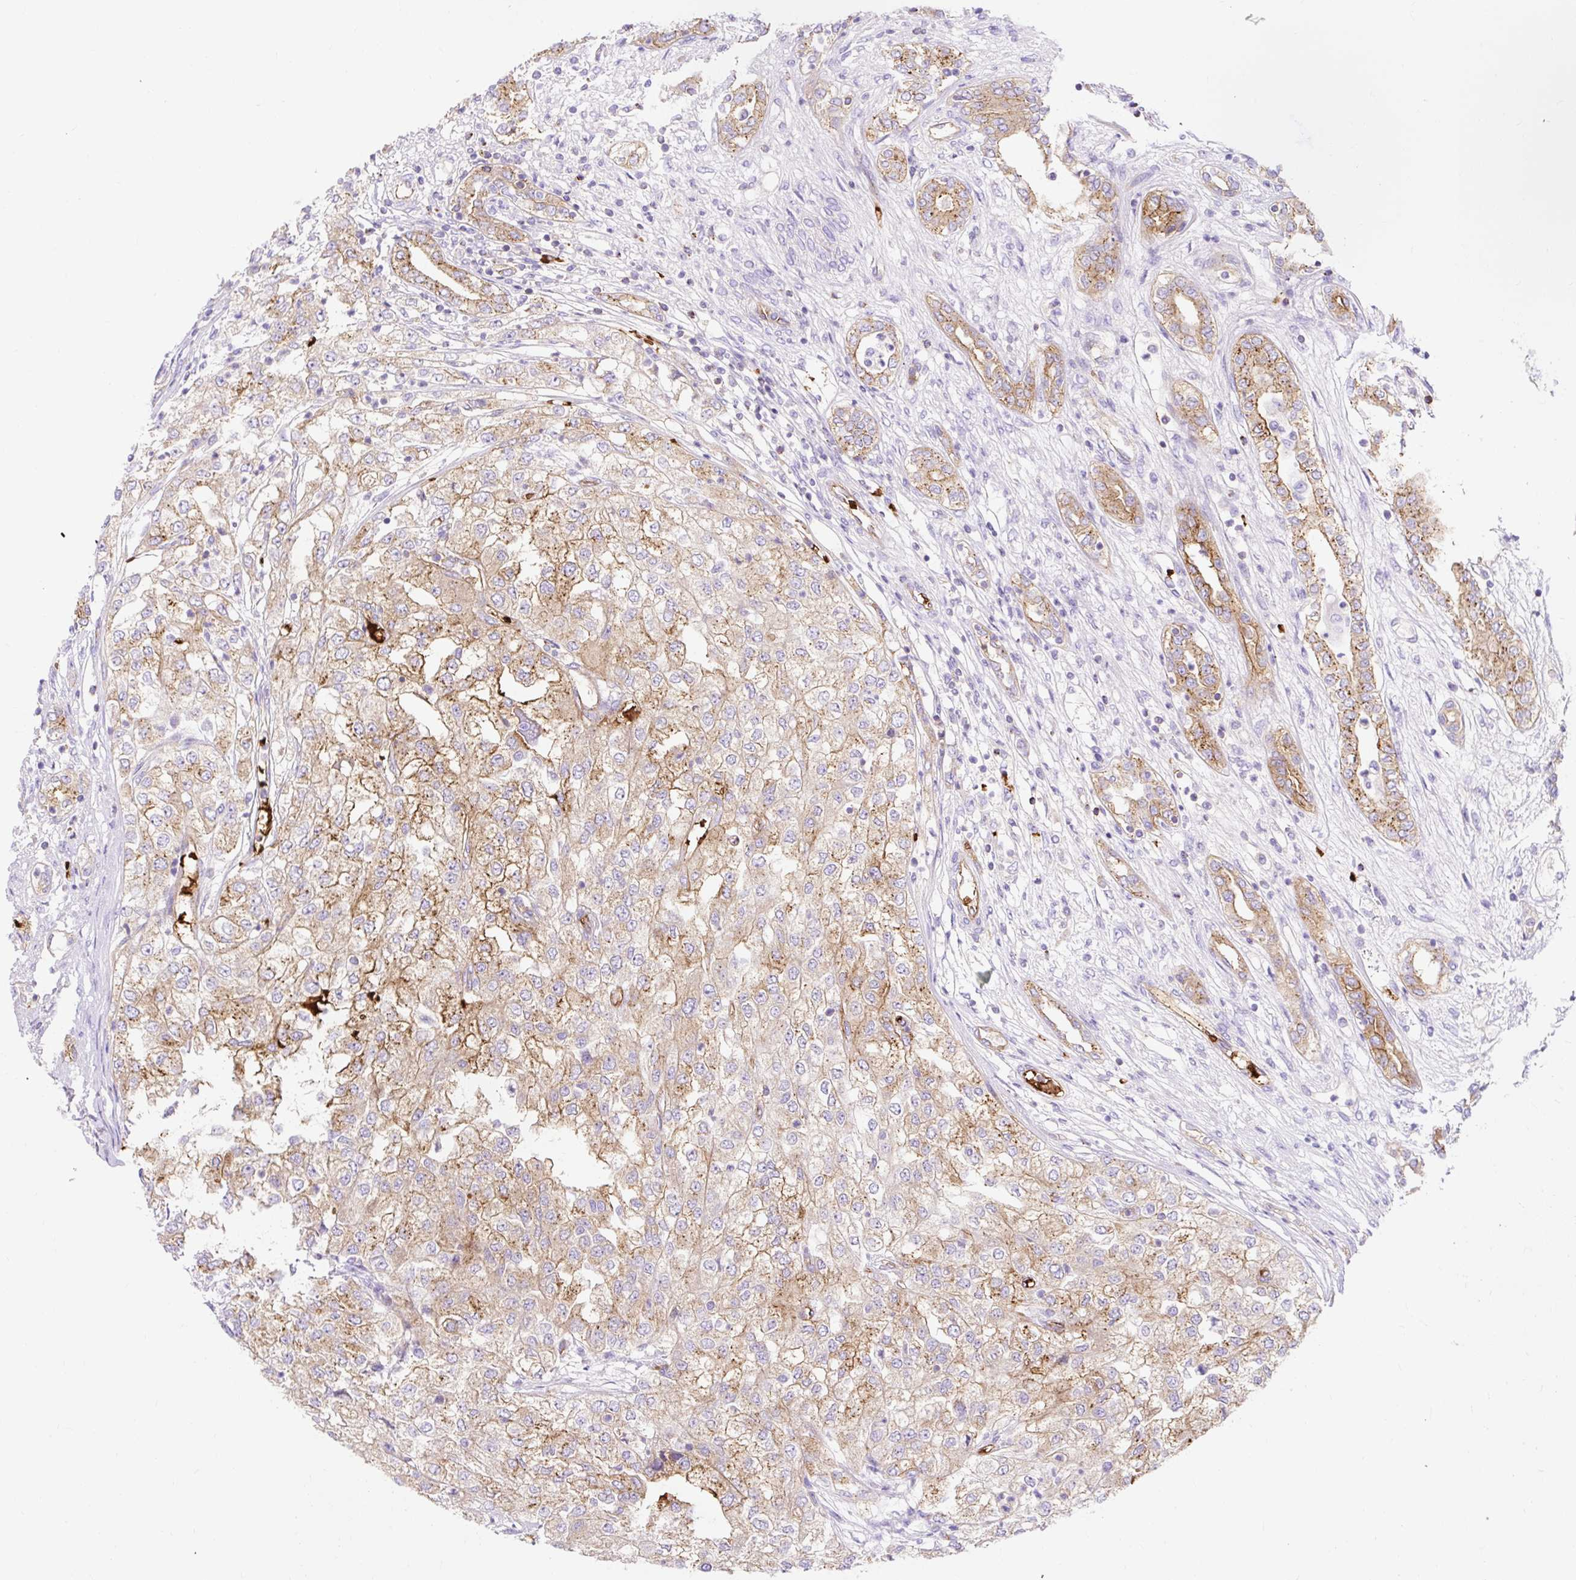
{"staining": {"intensity": "moderate", "quantity": "25%-75%", "location": "cytoplasmic/membranous"}, "tissue": "renal cancer", "cell_type": "Tumor cells", "image_type": "cancer", "snomed": [{"axis": "morphology", "description": "Adenocarcinoma, NOS"}, {"axis": "topography", "description": "Kidney"}], "caption": "Human adenocarcinoma (renal) stained for a protein (brown) shows moderate cytoplasmic/membranous positive staining in about 25%-75% of tumor cells.", "gene": "HIP1R", "patient": {"sex": "female", "age": 54}}